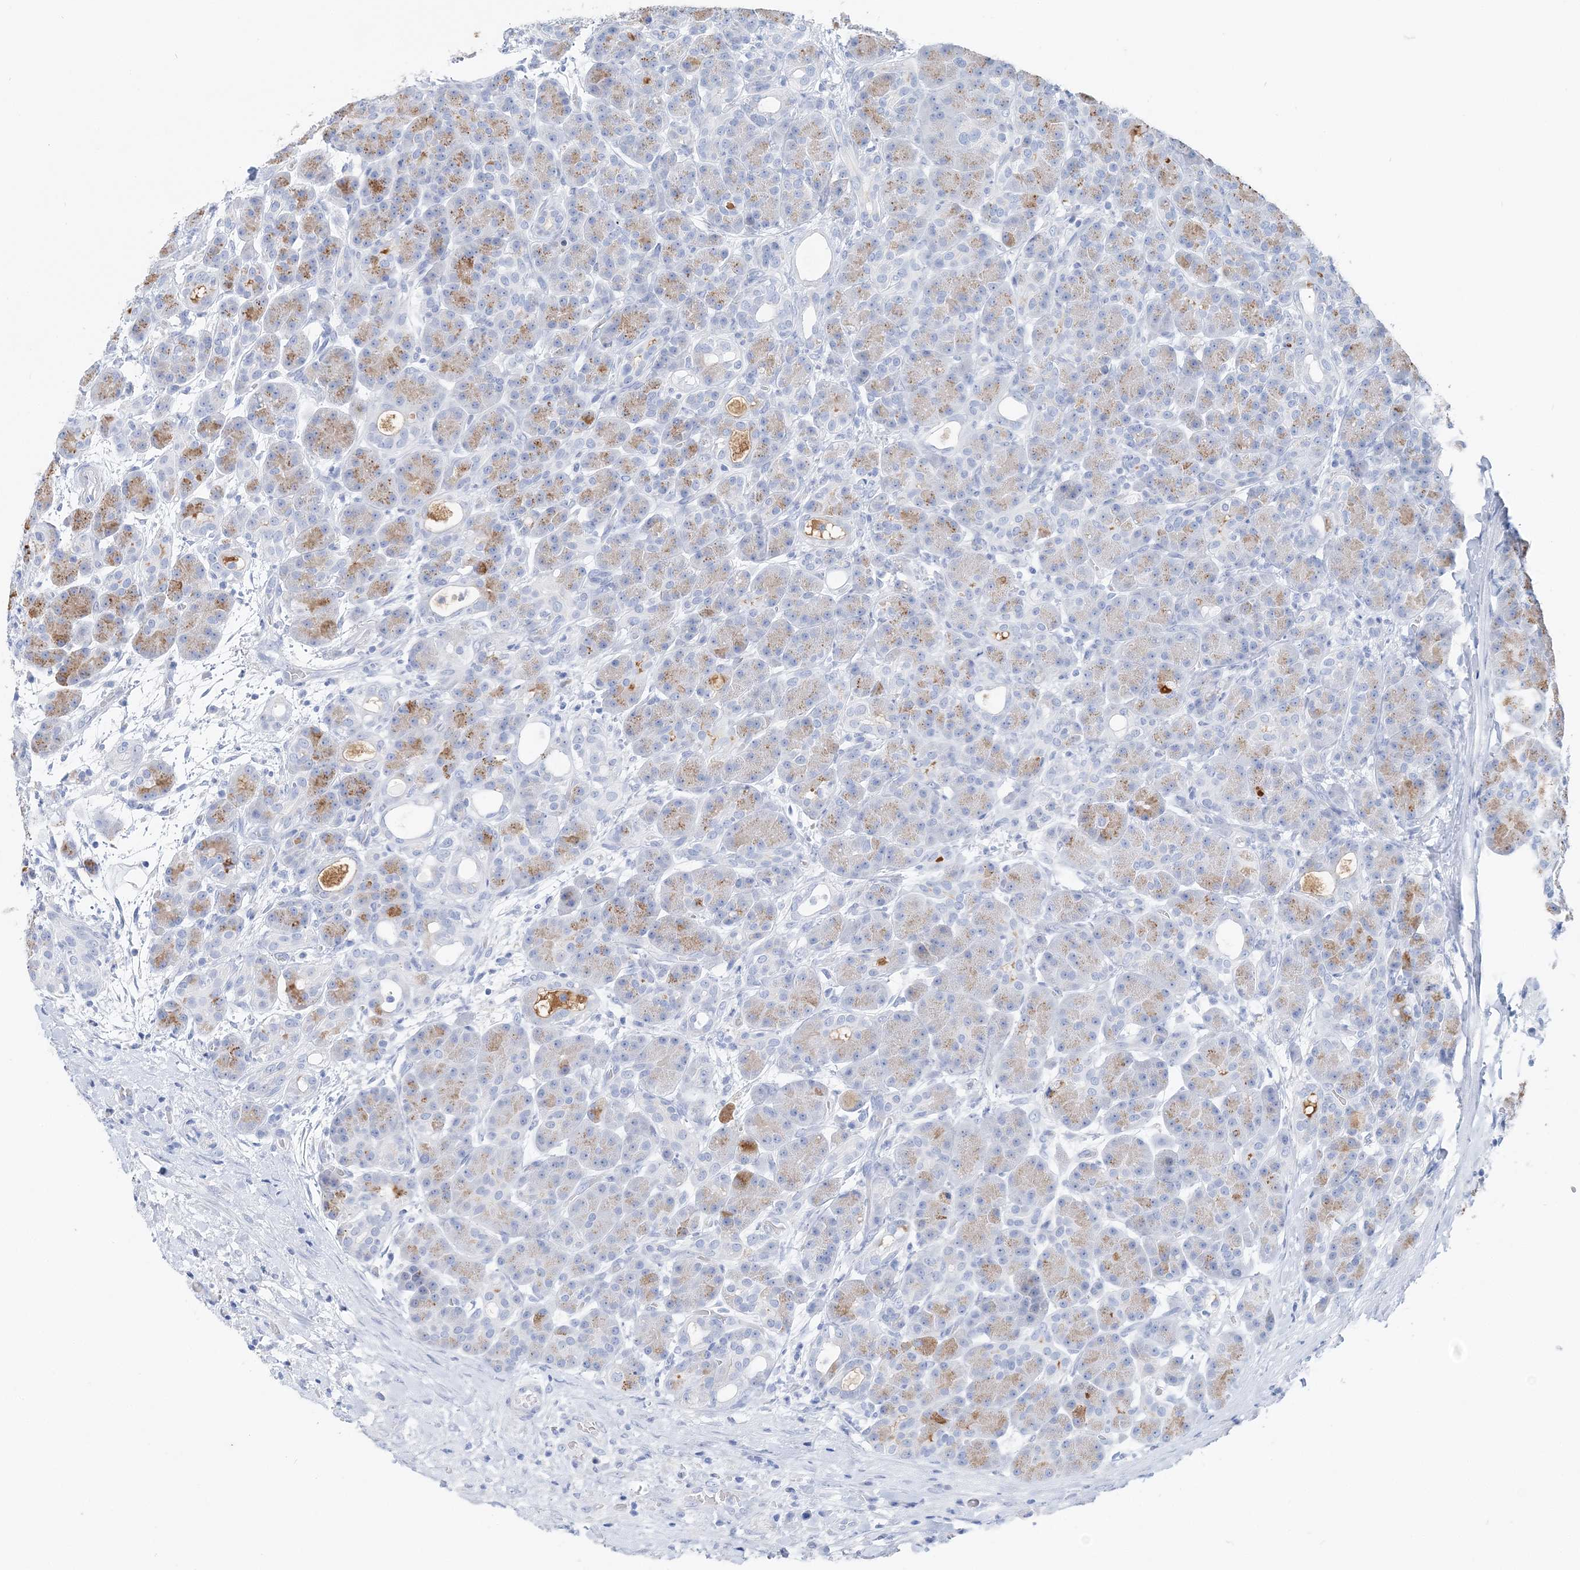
{"staining": {"intensity": "moderate", "quantity": "<25%", "location": "cytoplasmic/membranous"}, "tissue": "pancreas", "cell_type": "Exocrine glandular cells", "image_type": "normal", "snomed": [{"axis": "morphology", "description": "Normal tissue, NOS"}, {"axis": "topography", "description": "Pancreas"}], "caption": "Immunohistochemistry (DAB) staining of benign pancreas shows moderate cytoplasmic/membranous protein staining in approximately <25% of exocrine glandular cells. (IHC, brightfield microscopy, high magnification).", "gene": "TSPYL6", "patient": {"sex": "male", "age": 63}}